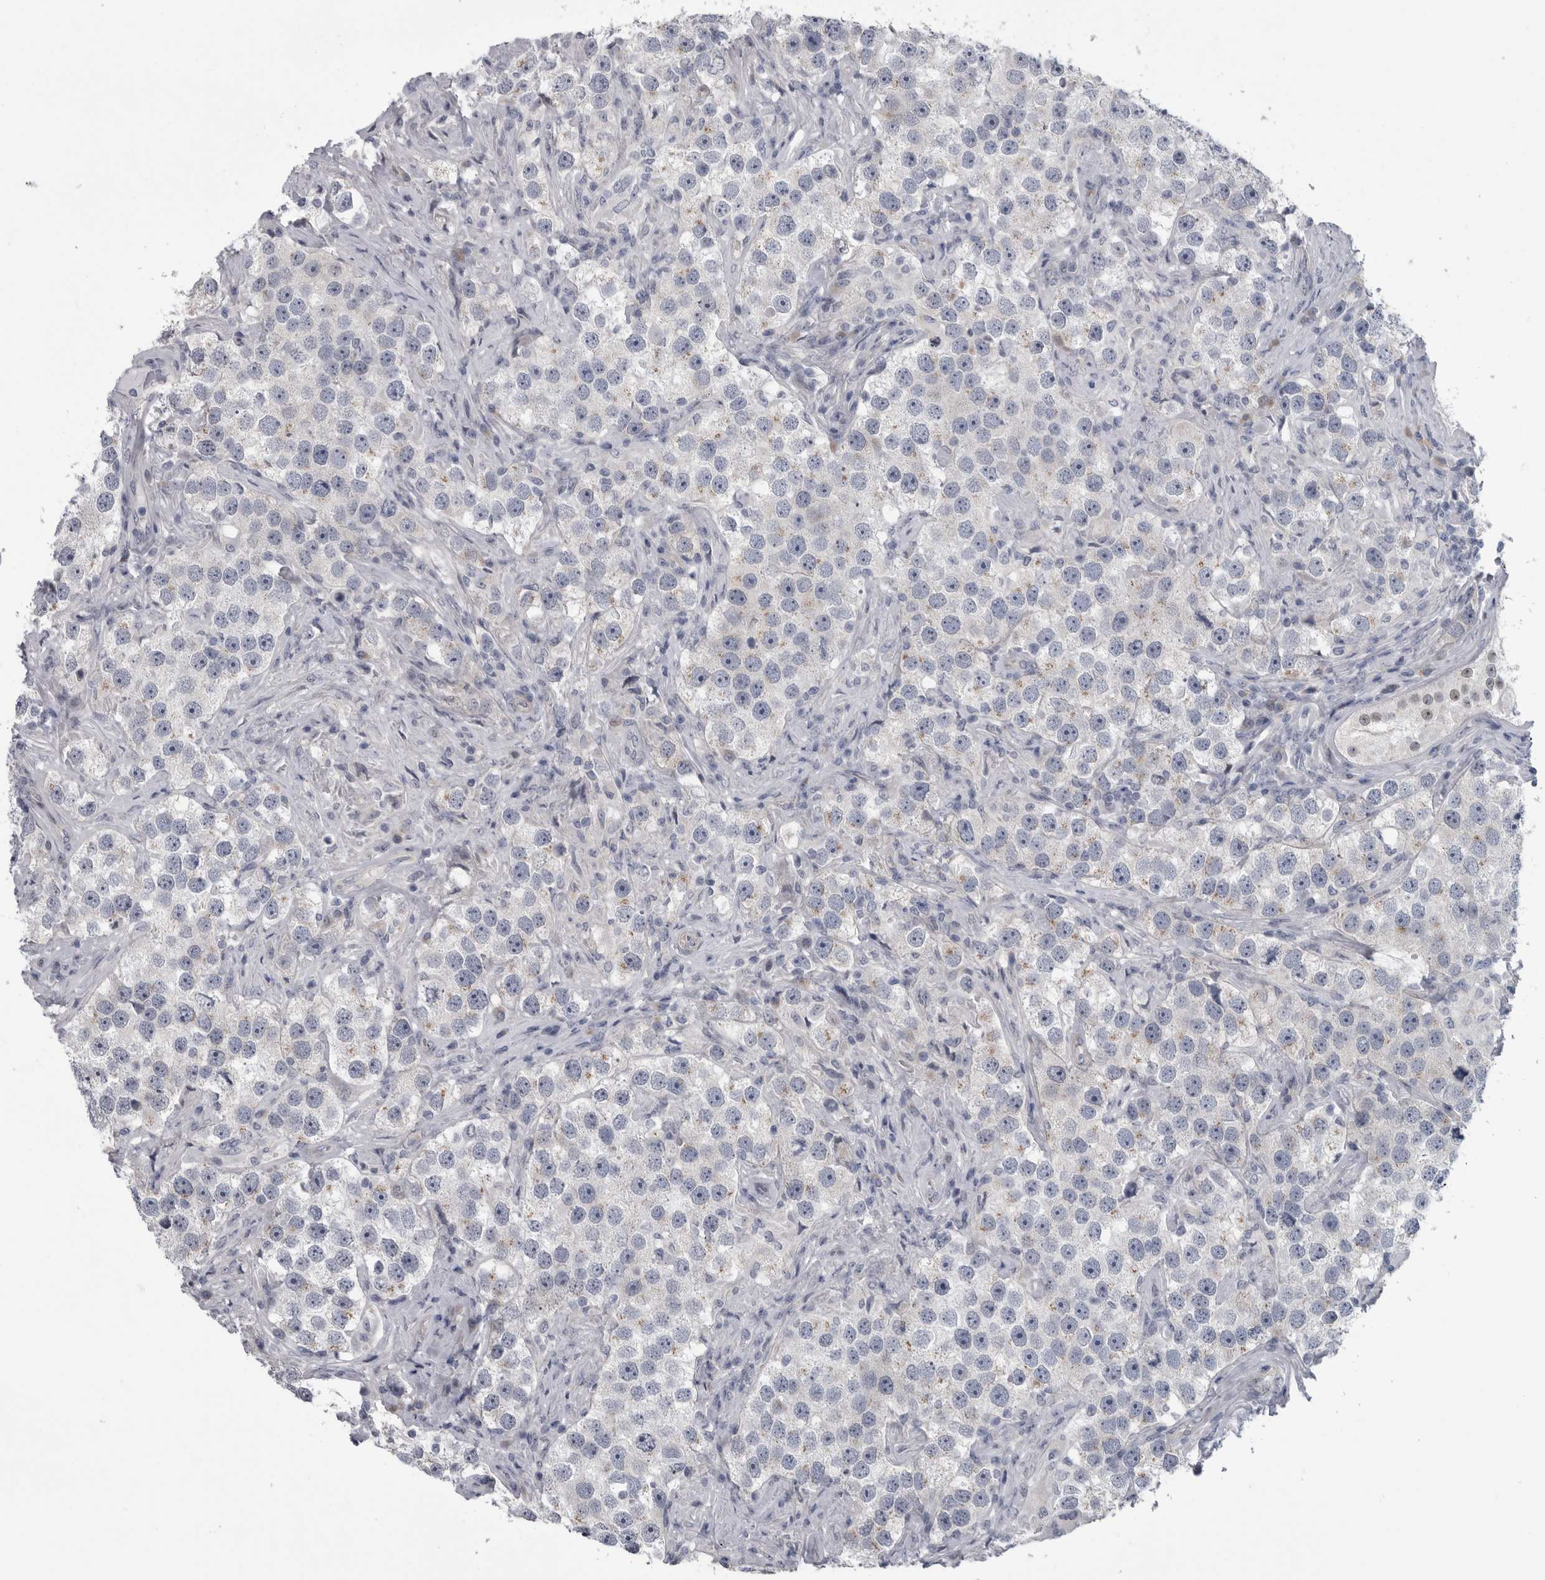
{"staining": {"intensity": "weak", "quantity": "<25%", "location": "cytoplasmic/membranous"}, "tissue": "testis cancer", "cell_type": "Tumor cells", "image_type": "cancer", "snomed": [{"axis": "morphology", "description": "Seminoma, NOS"}, {"axis": "topography", "description": "Testis"}], "caption": "Immunohistochemistry of human seminoma (testis) displays no staining in tumor cells. (DAB immunohistochemistry (IHC) visualized using brightfield microscopy, high magnification).", "gene": "MYOC", "patient": {"sex": "male", "age": 49}}